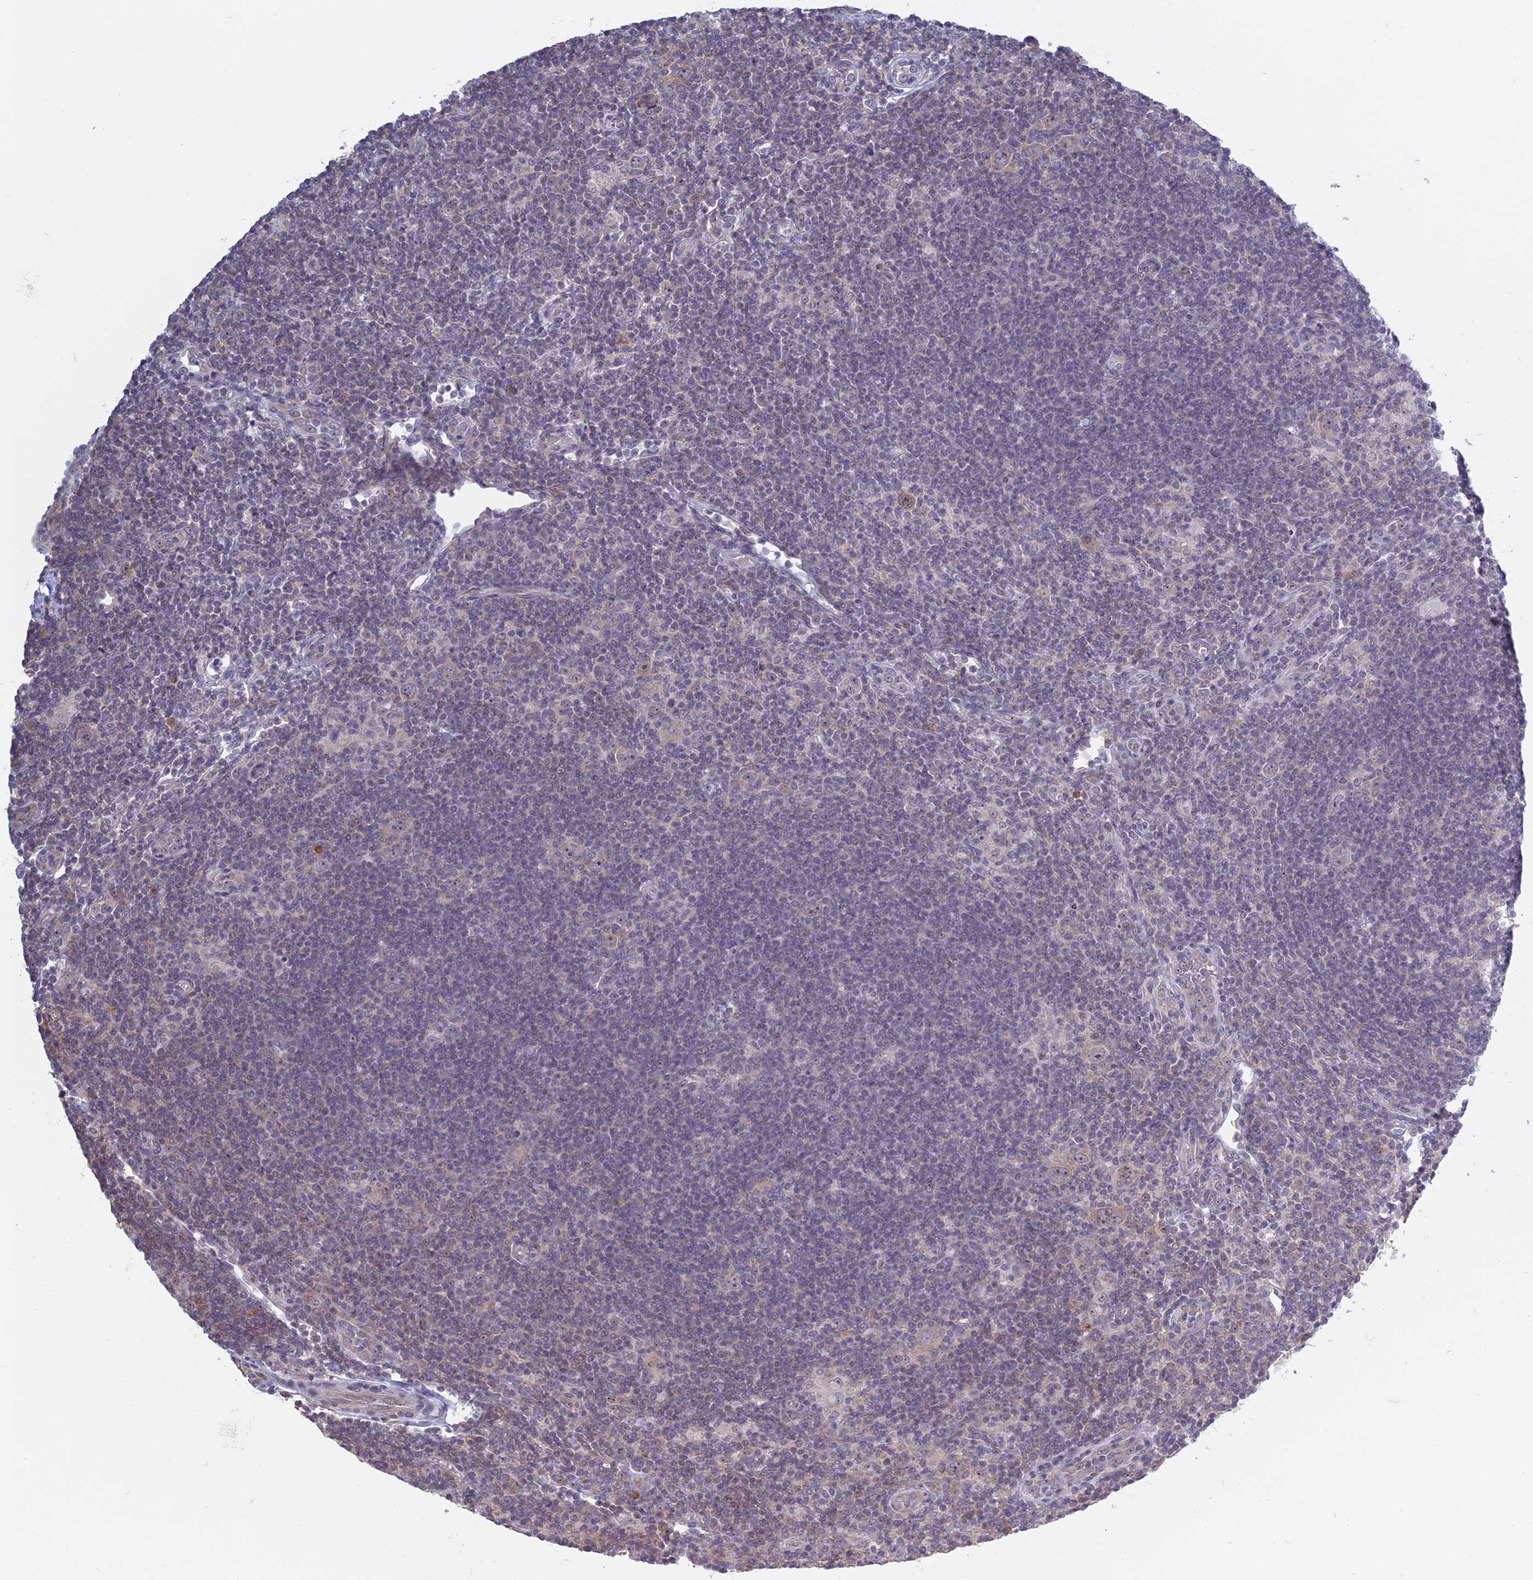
{"staining": {"intensity": "negative", "quantity": "none", "location": "none"}, "tissue": "lymphoma", "cell_type": "Tumor cells", "image_type": "cancer", "snomed": [{"axis": "morphology", "description": "Hodgkin's disease, NOS"}, {"axis": "topography", "description": "Lymph node"}], "caption": "Tumor cells are negative for protein expression in human lymphoma.", "gene": "RPS19BP1", "patient": {"sex": "female", "age": 57}}